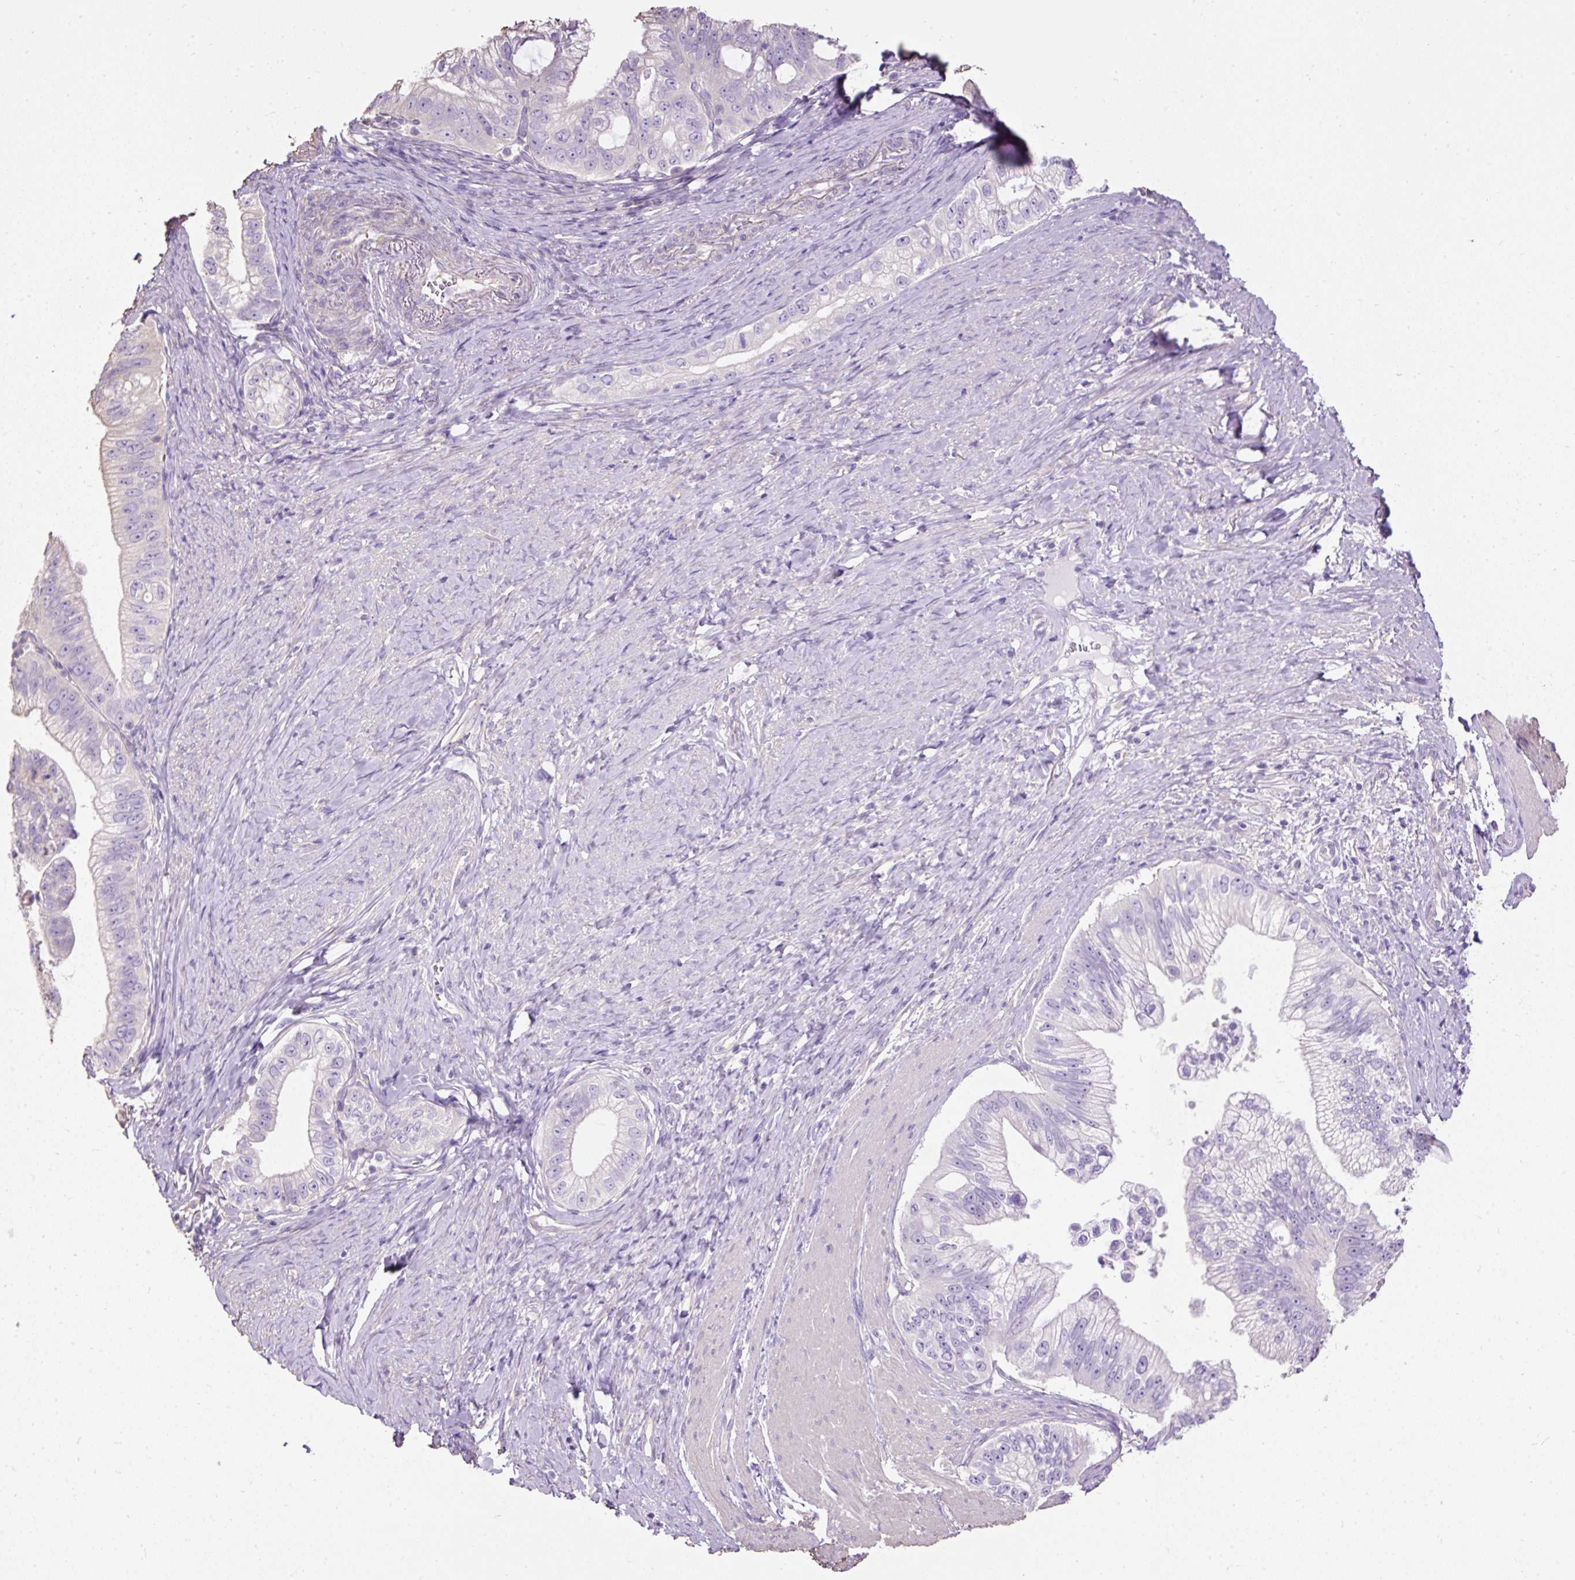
{"staining": {"intensity": "negative", "quantity": "none", "location": "none"}, "tissue": "pancreatic cancer", "cell_type": "Tumor cells", "image_type": "cancer", "snomed": [{"axis": "morphology", "description": "Adenocarcinoma, NOS"}, {"axis": "topography", "description": "Pancreas"}], "caption": "Image shows no significant protein staining in tumor cells of adenocarcinoma (pancreatic). (DAB (3,3'-diaminobenzidine) immunohistochemistry visualized using brightfield microscopy, high magnification).", "gene": "PDIA2", "patient": {"sex": "male", "age": 70}}